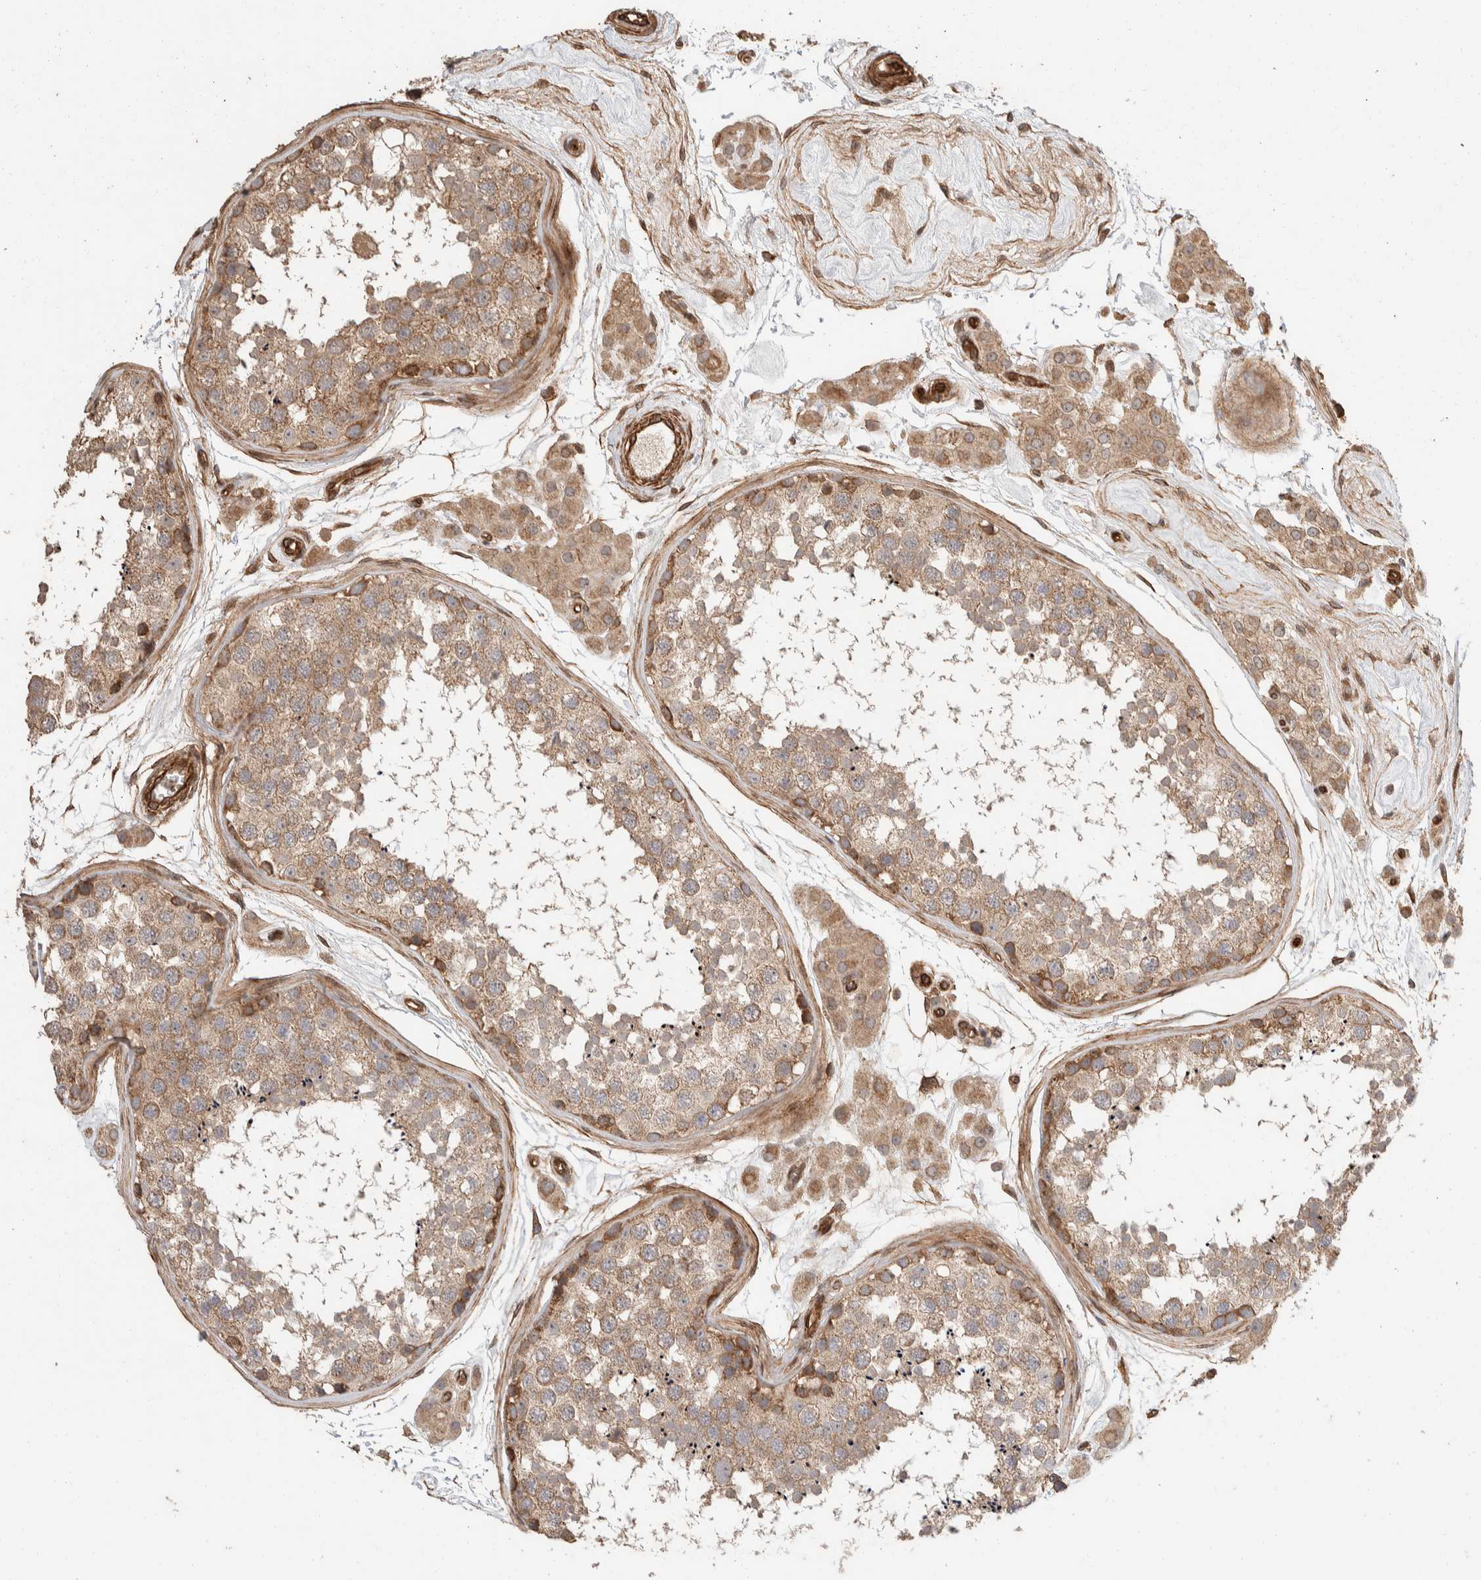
{"staining": {"intensity": "moderate", "quantity": ">75%", "location": "cytoplasmic/membranous"}, "tissue": "testis", "cell_type": "Cells in seminiferous ducts", "image_type": "normal", "snomed": [{"axis": "morphology", "description": "Normal tissue, NOS"}, {"axis": "topography", "description": "Testis"}], "caption": "Brown immunohistochemical staining in unremarkable human testis exhibits moderate cytoplasmic/membranous positivity in approximately >75% of cells in seminiferous ducts.", "gene": "ERC1", "patient": {"sex": "male", "age": 56}}